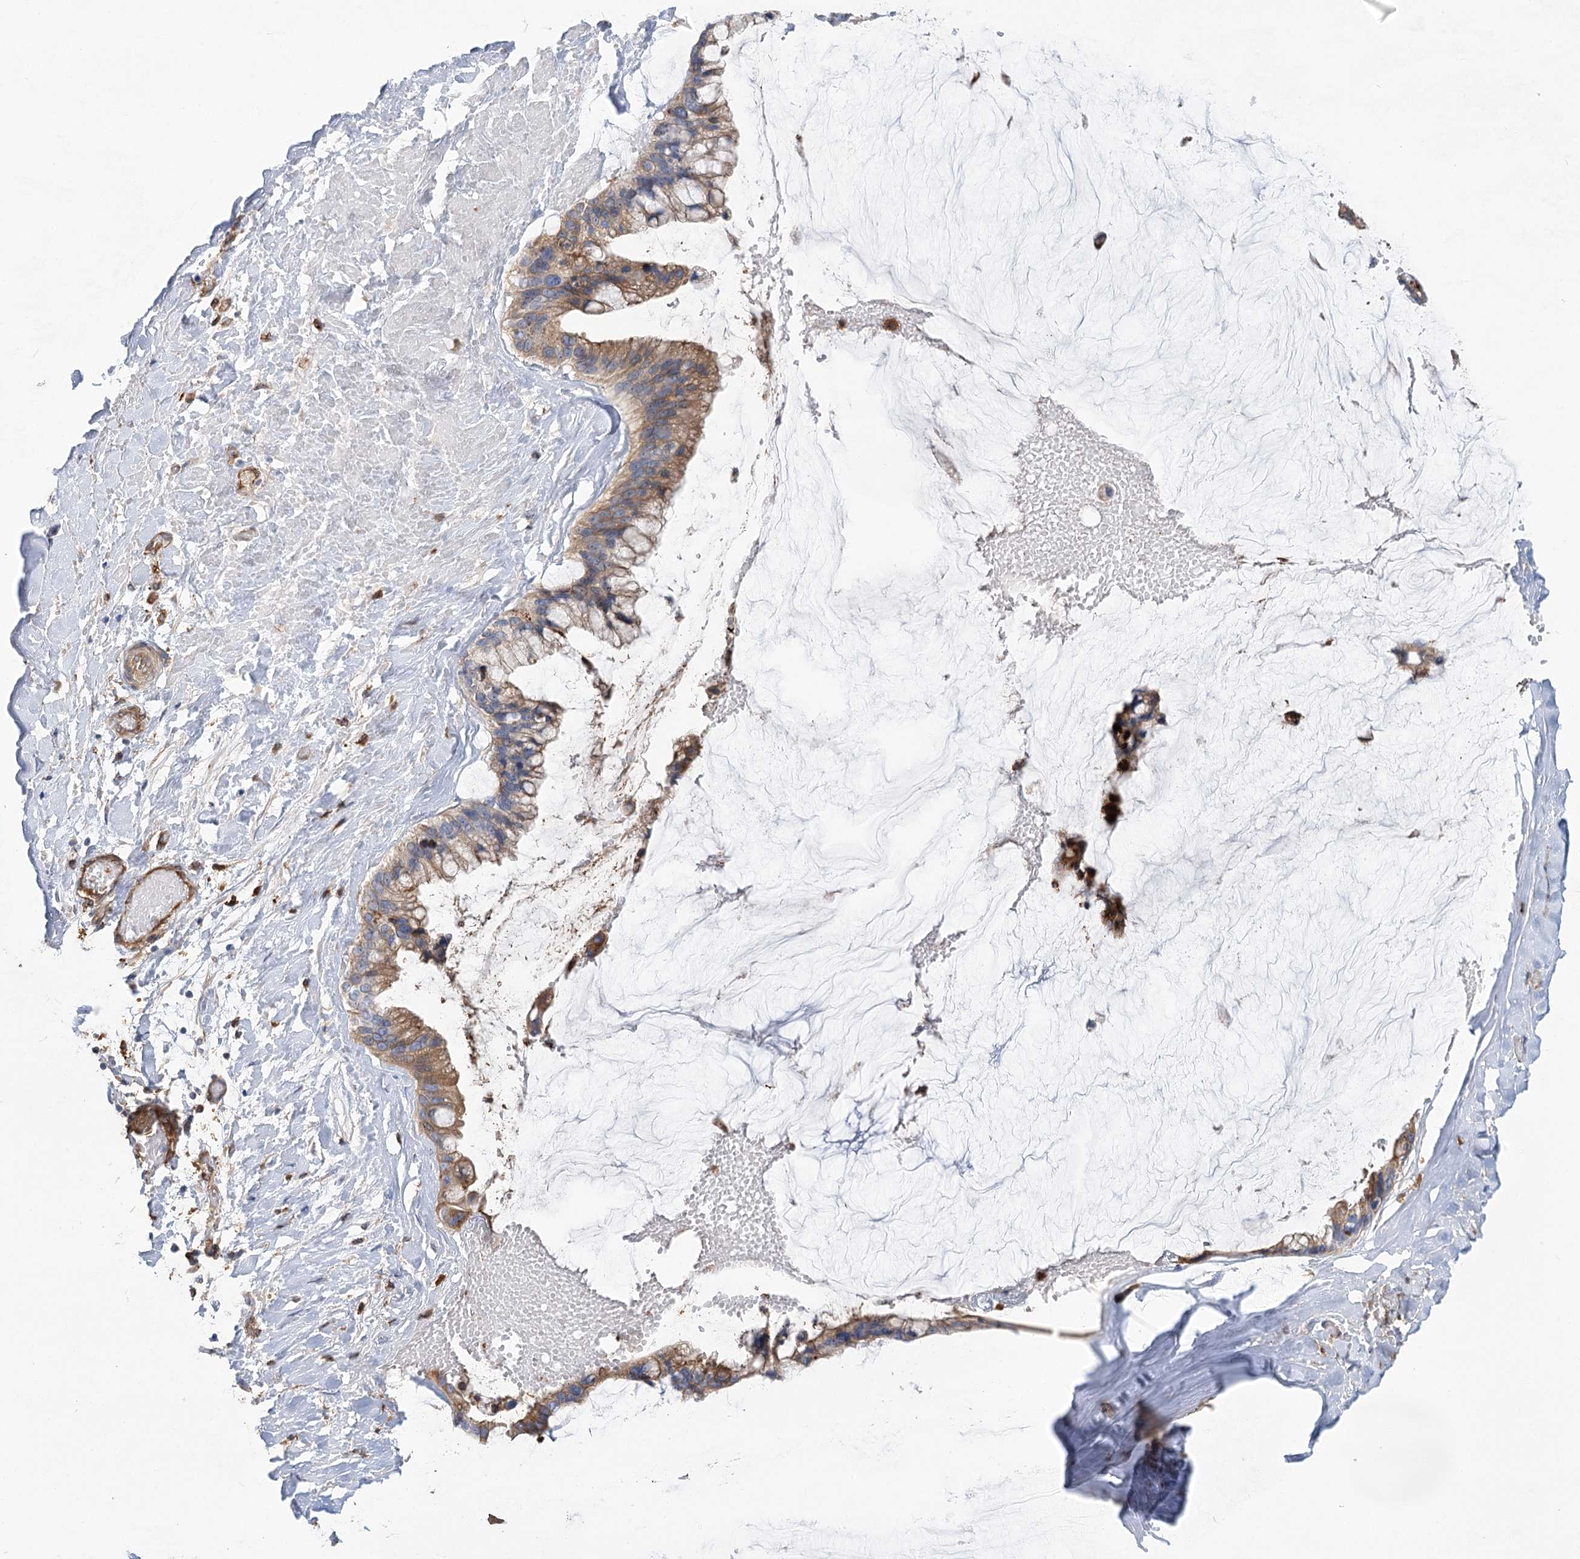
{"staining": {"intensity": "moderate", "quantity": "25%-75%", "location": "cytoplasmic/membranous"}, "tissue": "ovarian cancer", "cell_type": "Tumor cells", "image_type": "cancer", "snomed": [{"axis": "morphology", "description": "Cystadenocarcinoma, mucinous, NOS"}, {"axis": "topography", "description": "Ovary"}], "caption": "Moderate cytoplasmic/membranous protein staining is seen in about 25%-75% of tumor cells in mucinous cystadenocarcinoma (ovarian). (IHC, brightfield microscopy, high magnification).", "gene": "GUSB", "patient": {"sex": "female", "age": 39}}